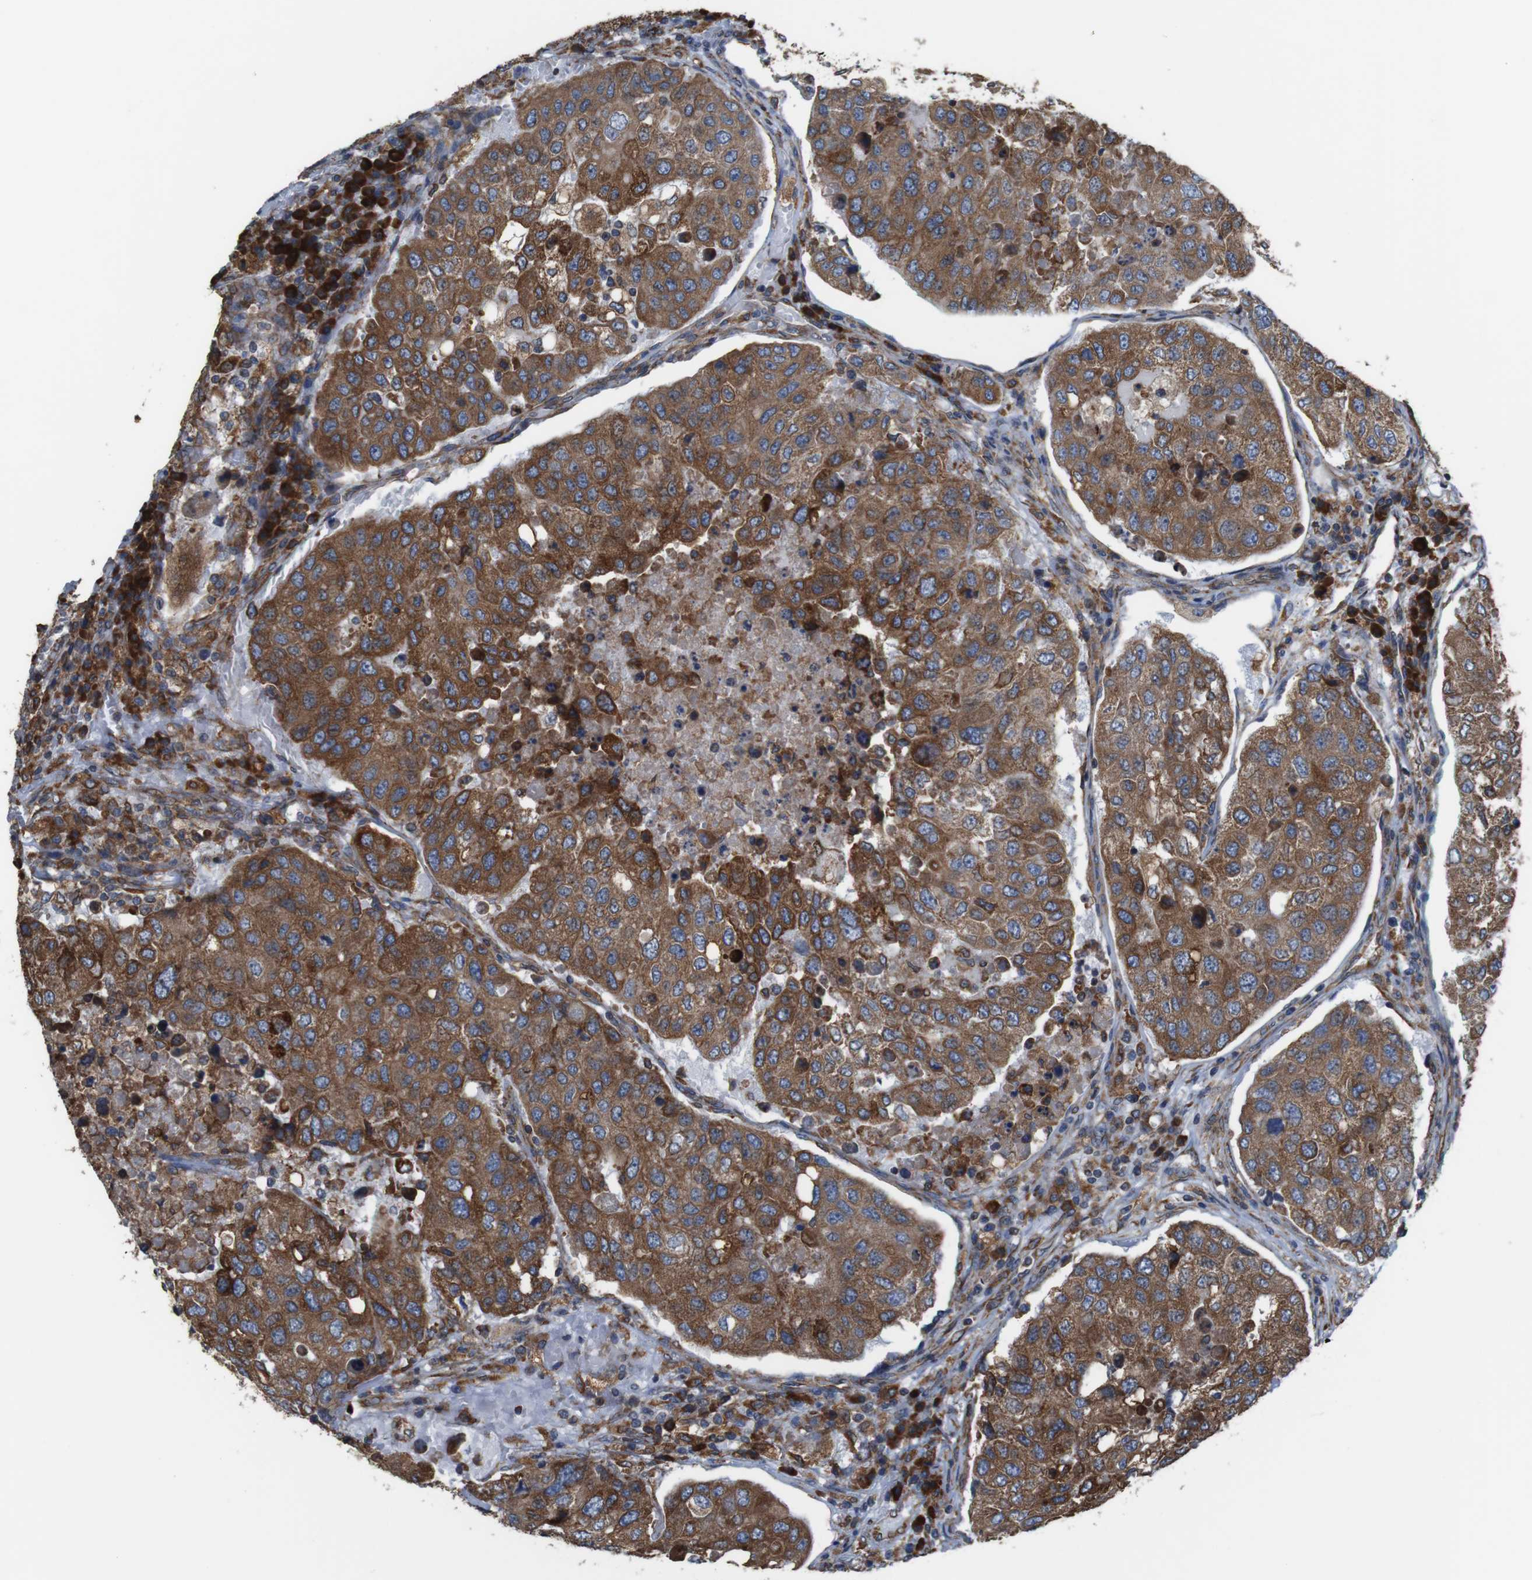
{"staining": {"intensity": "moderate", "quantity": ">75%", "location": "cytoplasmic/membranous"}, "tissue": "urothelial cancer", "cell_type": "Tumor cells", "image_type": "cancer", "snomed": [{"axis": "morphology", "description": "Urothelial carcinoma, High grade"}, {"axis": "topography", "description": "Lymph node"}, {"axis": "topography", "description": "Urinary bladder"}], "caption": "There is medium levels of moderate cytoplasmic/membranous staining in tumor cells of high-grade urothelial carcinoma, as demonstrated by immunohistochemical staining (brown color).", "gene": "UGGT1", "patient": {"sex": "male", "age": 51}}